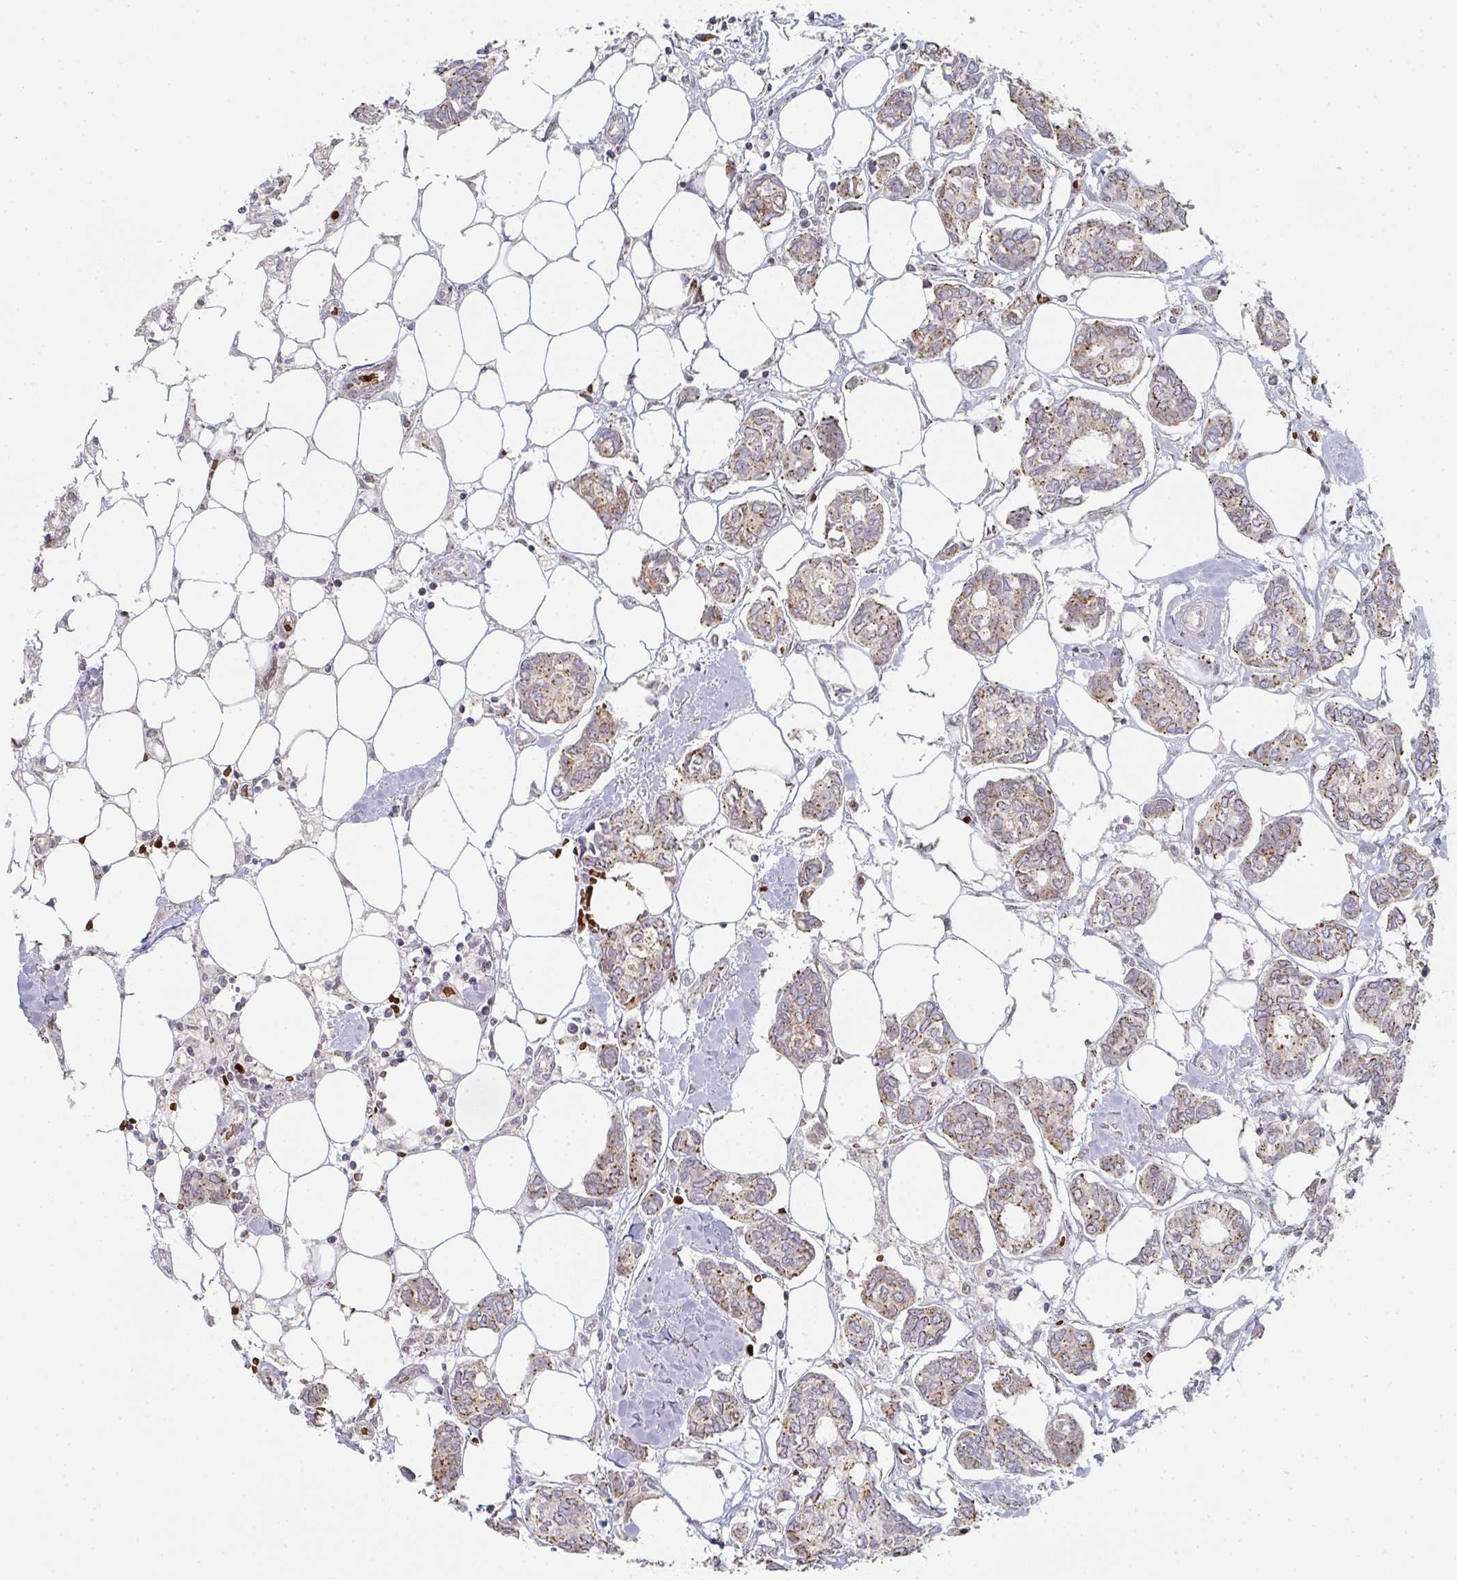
{"staining": {"intensity": "moderate", "quantity": ">75%", "location": "cytoplasmic/membranous"}, "tissue": "breast cancer", "cell_type": "Tumor cells", "image_type": "cancer", "snomed": [{"axis": "morphology", "description": "Duct carcinoma"}, {"axis": "topography", "description": "Breast"}], "caption": "A histopathology image showing moderate cytoplasmic/membranous staining in about >75% of tumor cells in infiltrating ductal carcinoma (breast), as visualized by brown immunohistochemical staining.", "gene": "ZNF526", "patient": {"sex": "female", "age": 73}}